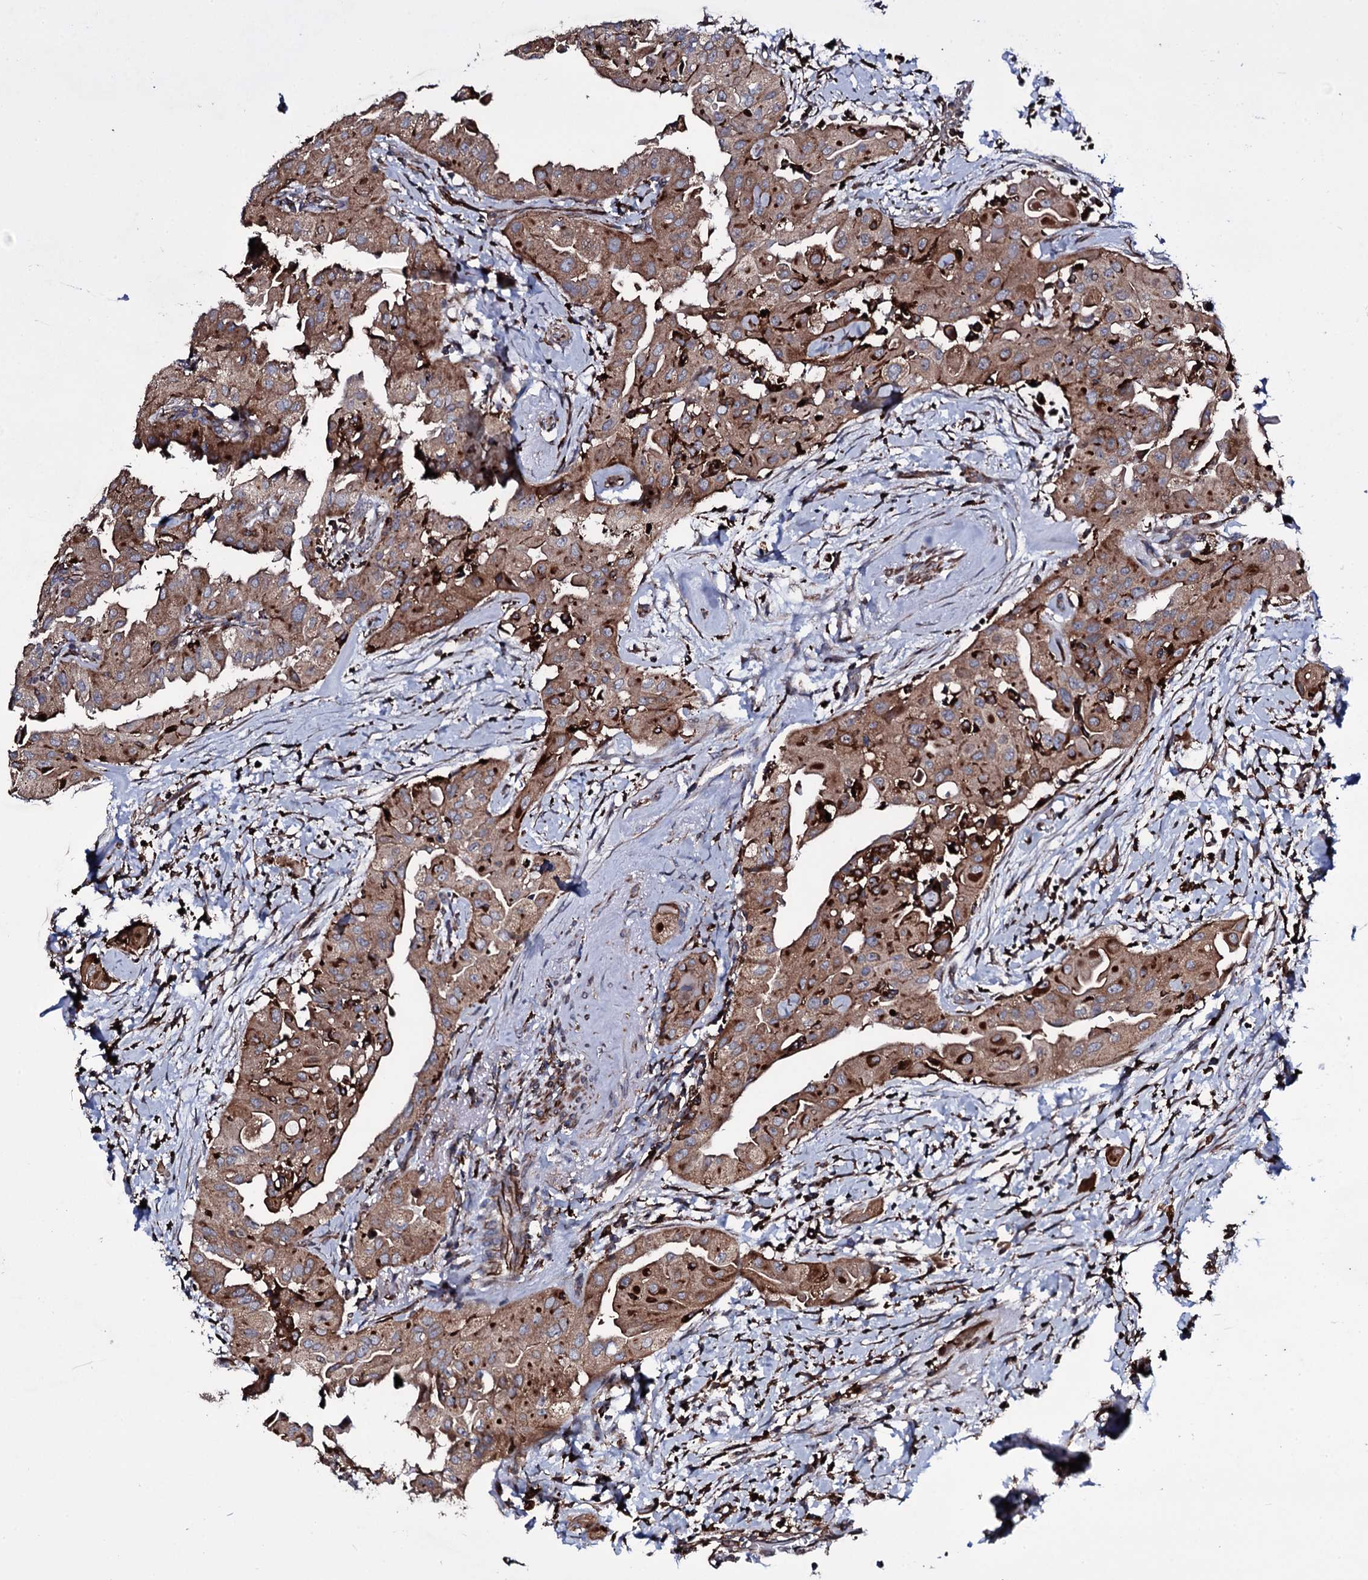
{"staining": {"intensity": "strong", "quantity": ">75%", "location": "cytoplasmic/membranous"}, "tissue": "thyroid cancer", "cell_type": "Tumor cells", "image_type": "cancer", "snomed": [{"axis": "morphology", "description": "Papillary adenocarcinoma, NOS"}, {"axis": "topography", "description": "Thyroid gland"}], "caption": "This image demonstrates immunohistochemistry staining of papillary adenocarcinoma (thyroid), with high strong cytoplasmic/membranous positivity in about >75% of tumor cells.", "gene": "VAMP8", "patient": {"sex": "female", "age": 59}}